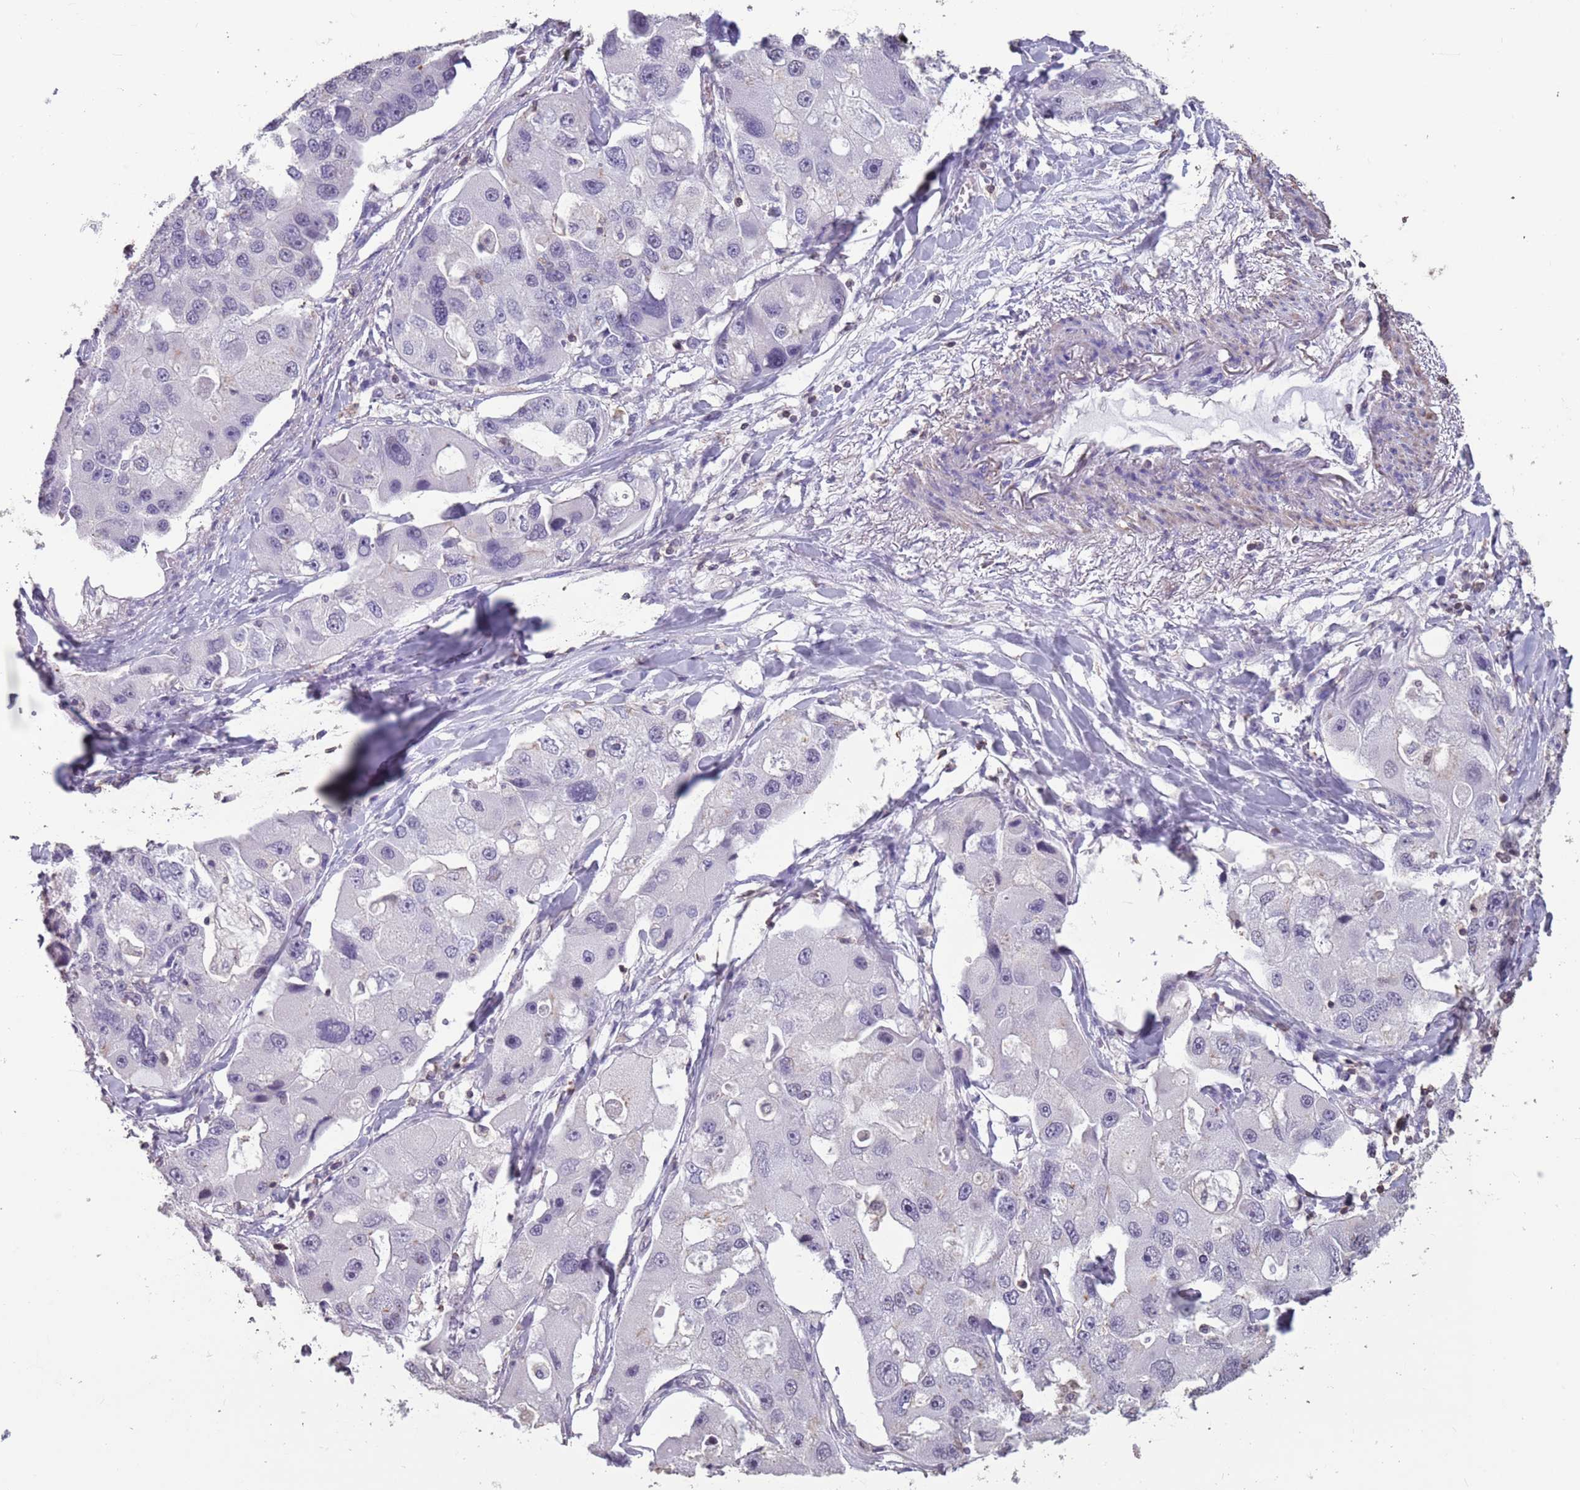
{"staining": {"intensity": "negative", "quantity": "none", "location": "none"}, "tissue": "lung cancer", "cell_type": "Tumor cells", "image_type": "cancer", "snomed": [{"axis": "morphology", "description": "Adenocarcinoma, NOS"}, {"axis": "topography", "description": "Lung"}], "caption": "IHC image of neoplastic tissue: human lung cancer stained with DAB displays no significant protein positivity in tumor cells. (DAB (3,3'-diaminobenzidine) IHC, high magnification).", "gene": "SUN5", "patient": {"sex": "female", "age": 54}}